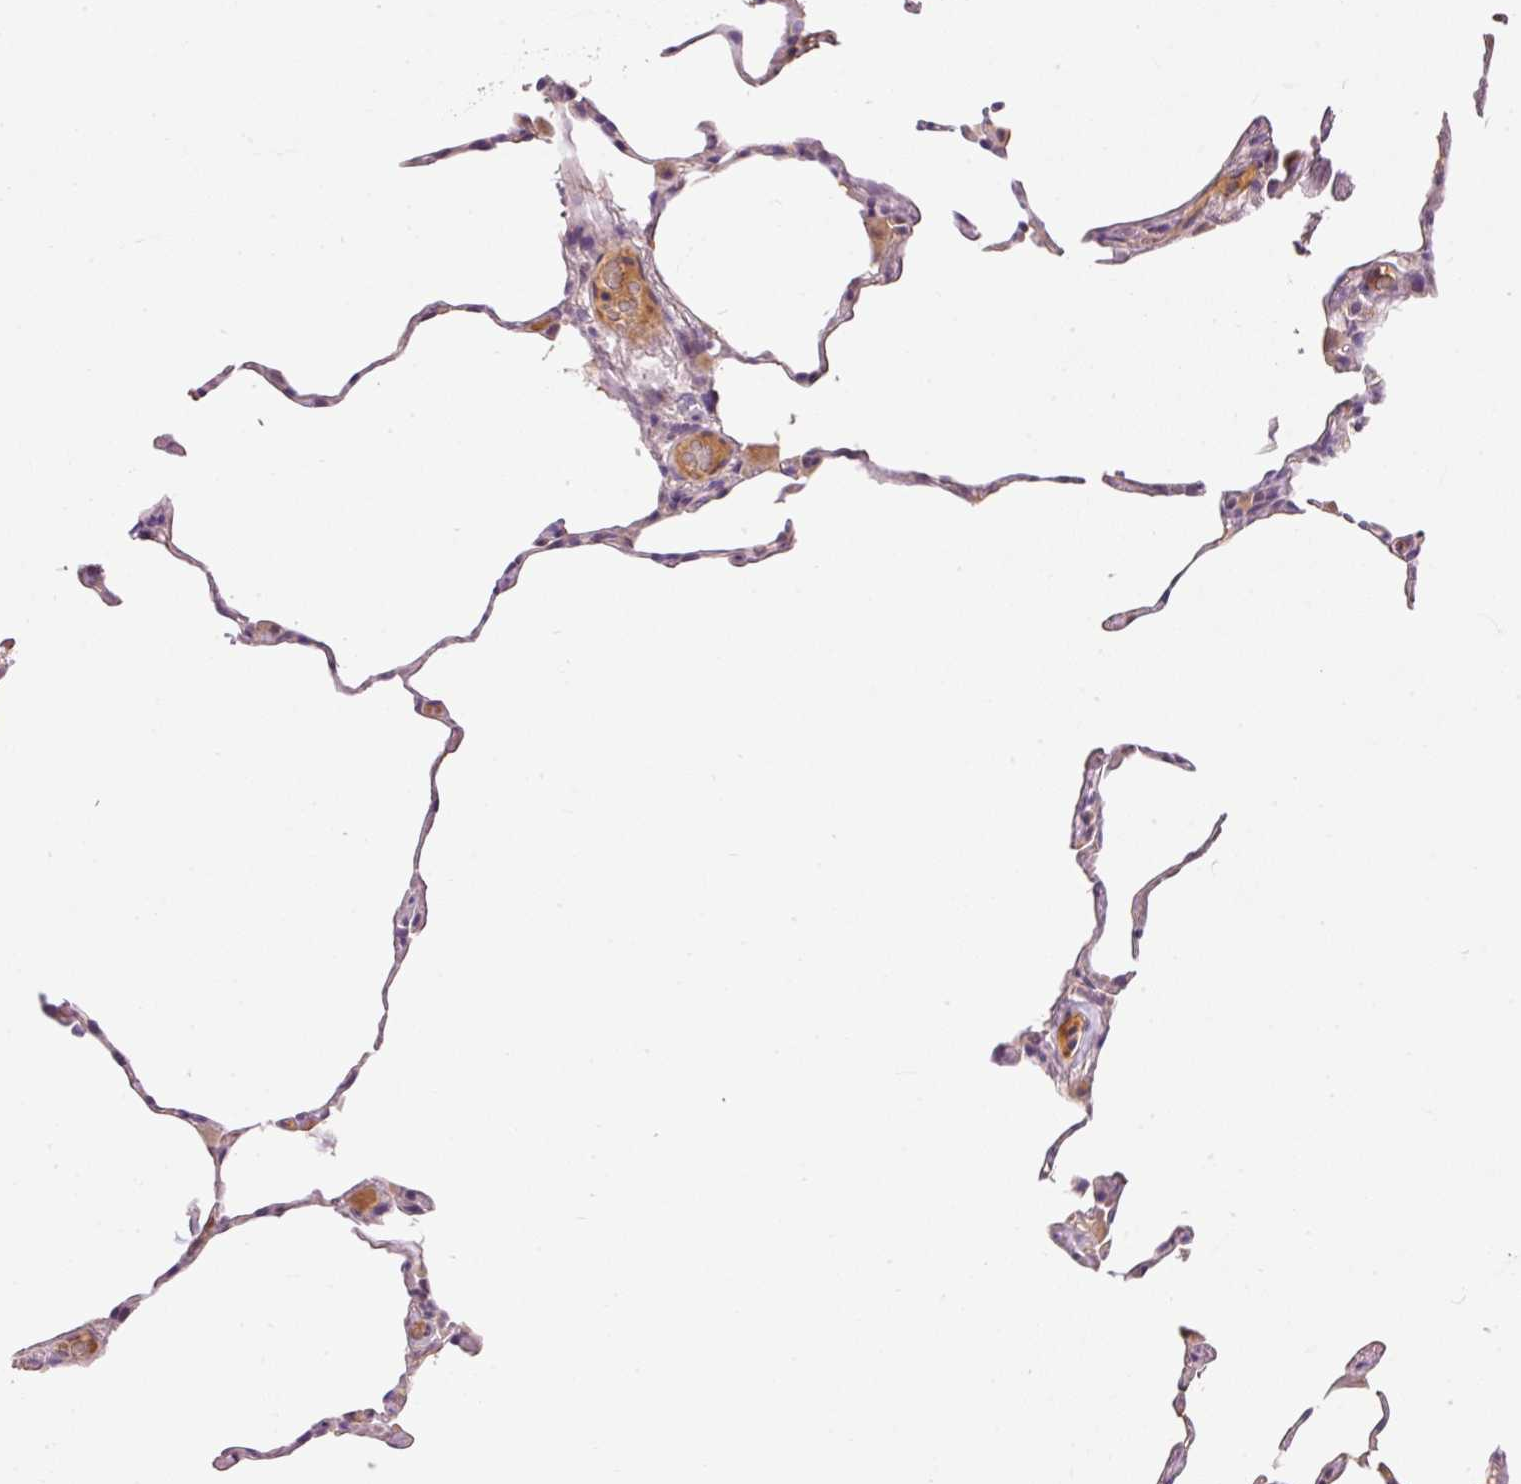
{"staining": {"intensity": "weak", "quantity": "25%-75%", "location": "cytoplasmic/membranous"}, "tissue": "lung", "cell_type": "Alveolar cells", "image_type": "normal", "snomed": [{"axis": "morphology", "description": "Normal tissue, NOS"}, {"axis": "topography", "description": "Lung"}], "caption": "Benign lung demonstrates weak cytoplasmic/membranous staining in about 25%-75% of alveolar cells The protein is stained brown, and the nuclei are stained in blue (DAB (3,3'-diaminobenzidine) IHC with brightfield microscopy, high magnification)..", "gene": "CMTM8", "patient": {"sex": "female", "age": 57}}